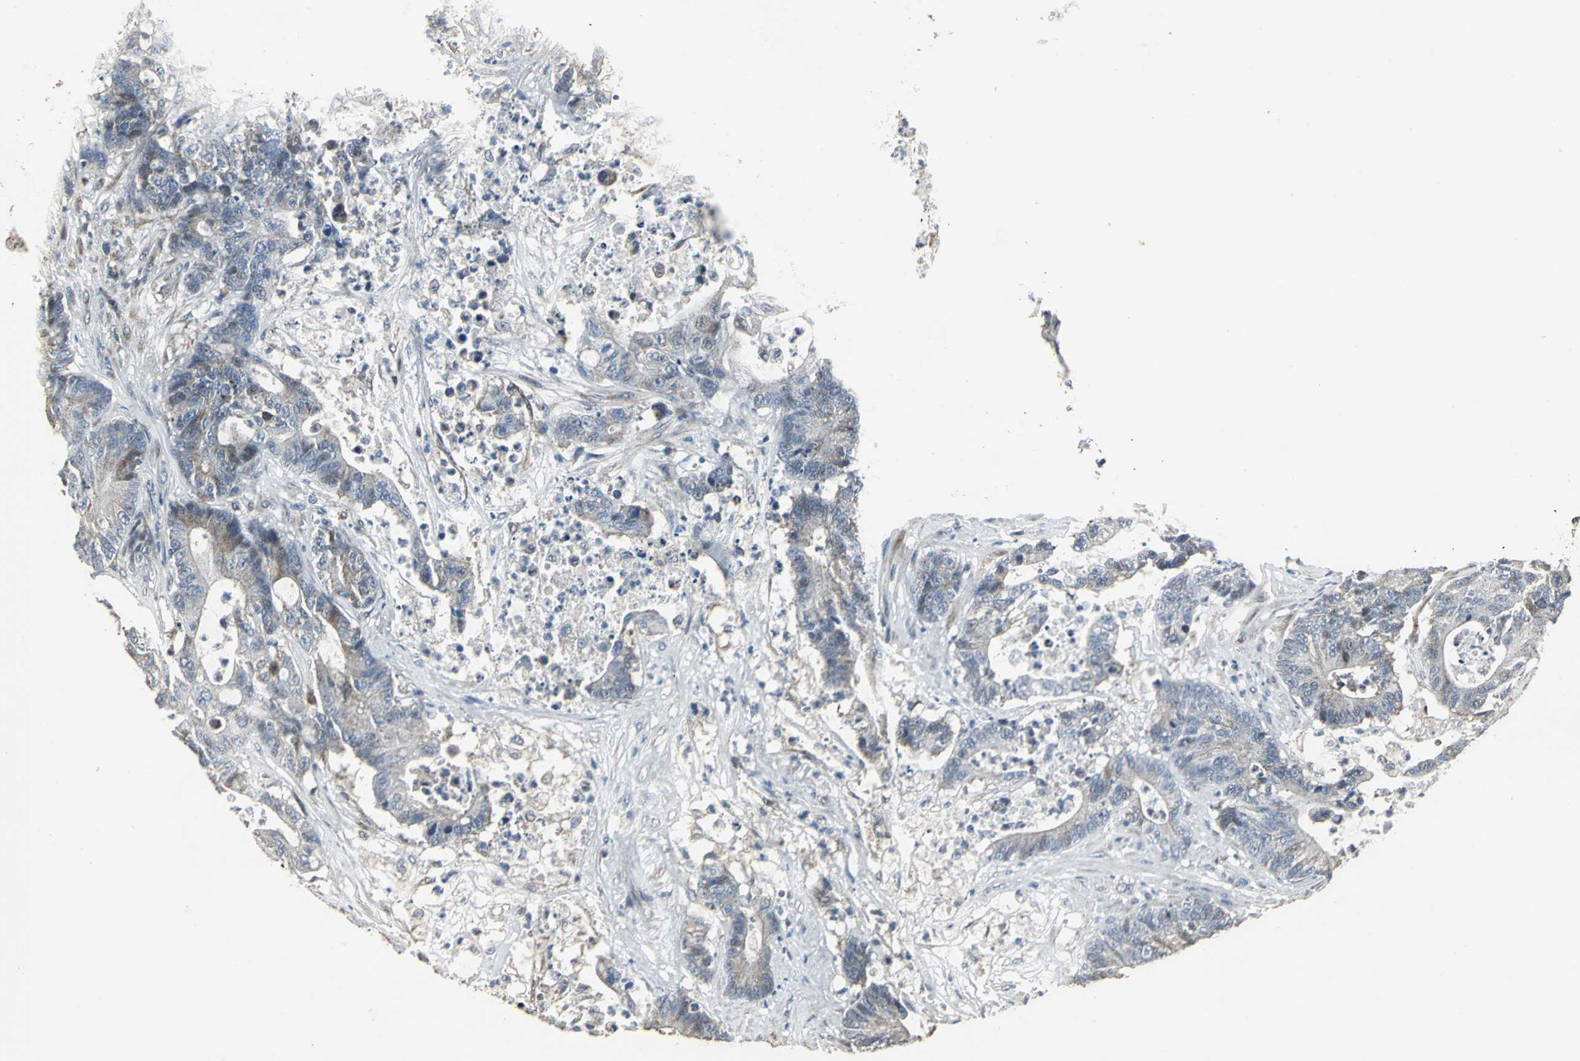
{"staining": {"intensity": "weak", "quantity": "25%-75%", "location": "cytoplasmic/membranous"}, "tissue": "colorectal cancer", "cell_type": "Tumor cells", "image_type": "cancer", "snomed": [{"axis": "morphology", "description": "Adenocarcinoma, NOS"}, {"axis": "topography", "description": "Colon"}], "caption": "This photomicrograph displays IHC staining of human colorectal cancer, with low weak cytoplasmic/membranous expression in about 25%-75% of tumor cells.", "gene": "DNAJB4", "patient": {"sex": "female", "age": 84}}